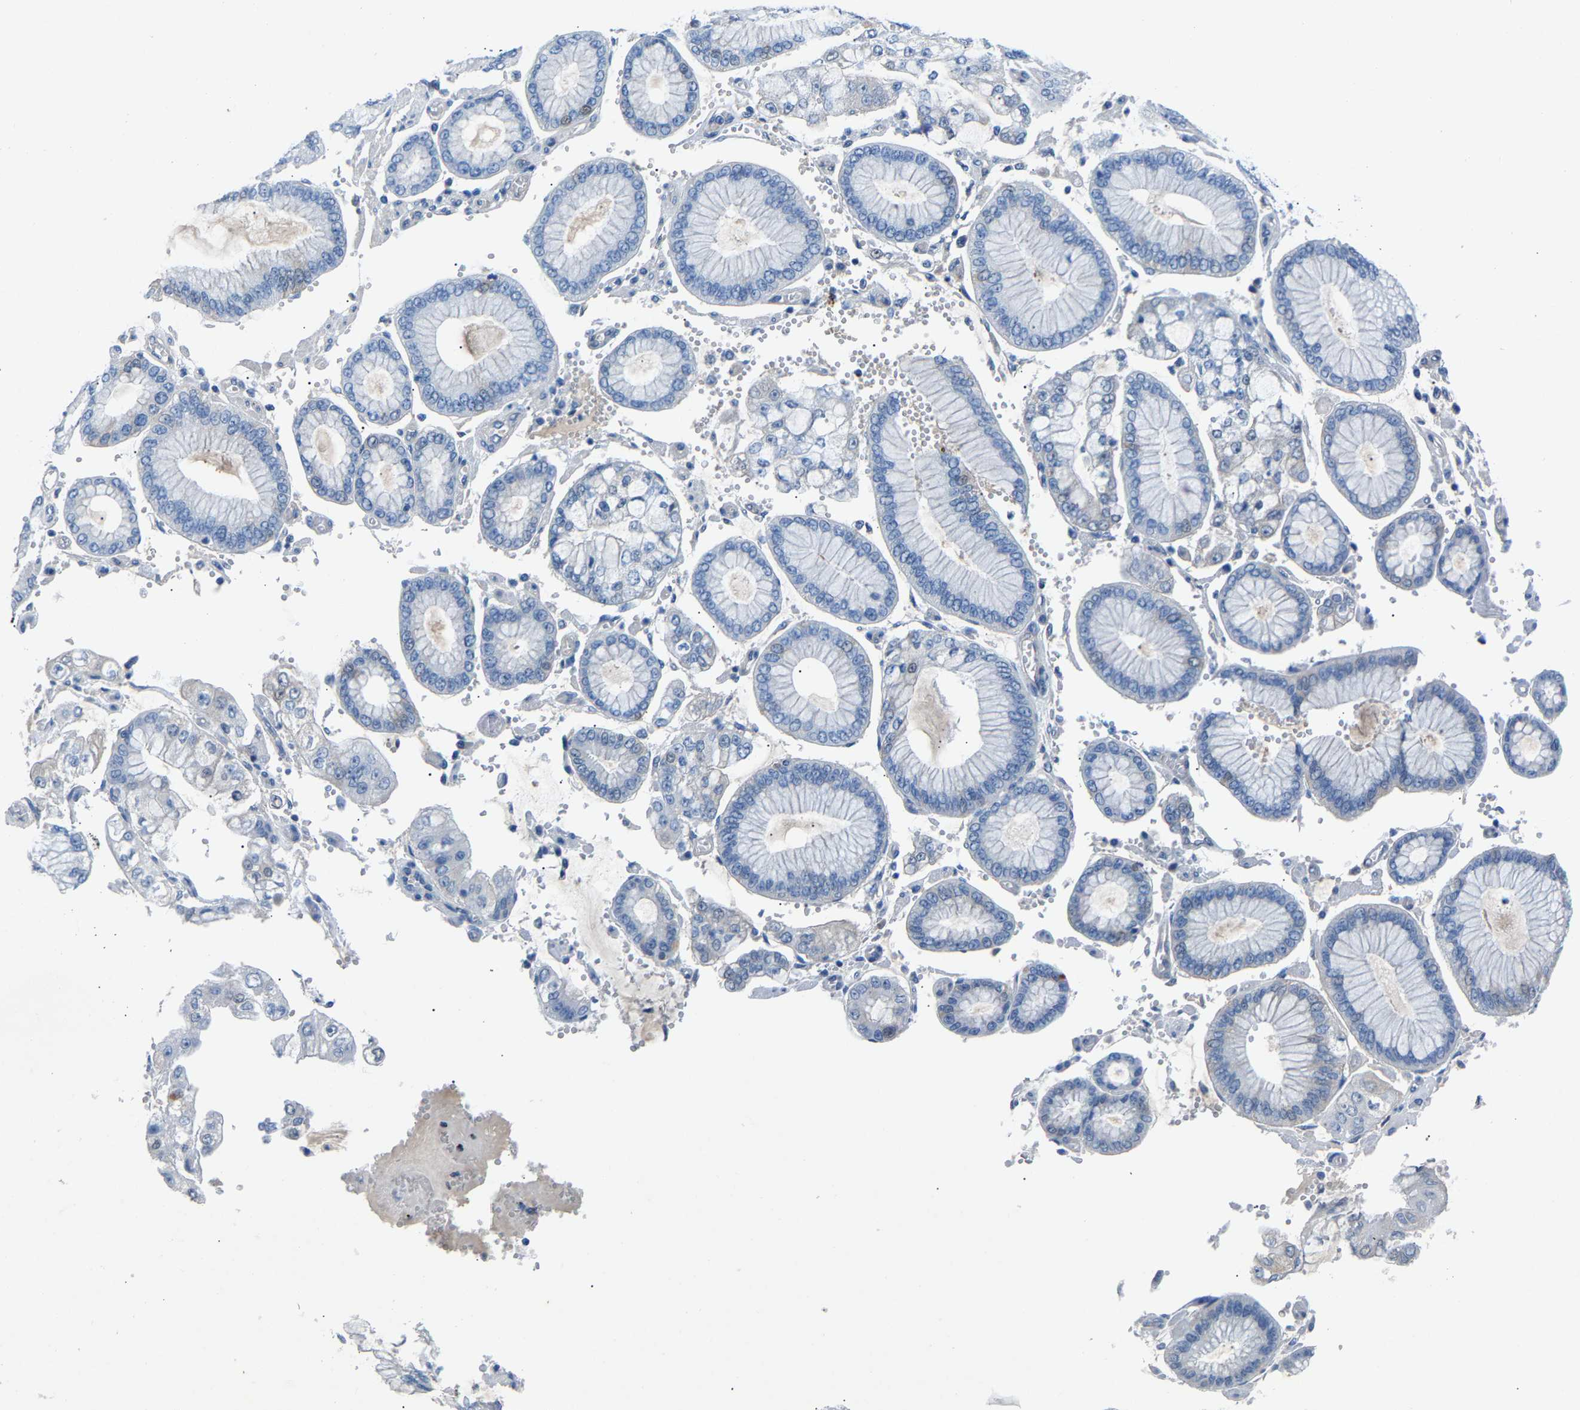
{"staining": {"intensity": "negative", "quantity": "none", "location": "none"}, "tissue": "stomach cancer", "cell_type": "Tumor cells", "image_type": "cancer", "snomed": [{"axis": "morphology", "description": "Adenocarcinoma, NOS"}, {"axis": "topography", "description": "Stomach"}], "caption": "Adenocarcinoma (stomach) stained for a protein using immunohistochemistry (IHC) demonstrates no positivity tumor cells.", "gene": "DNAAF5", "patient": {"sex": "male", "age": 76}}